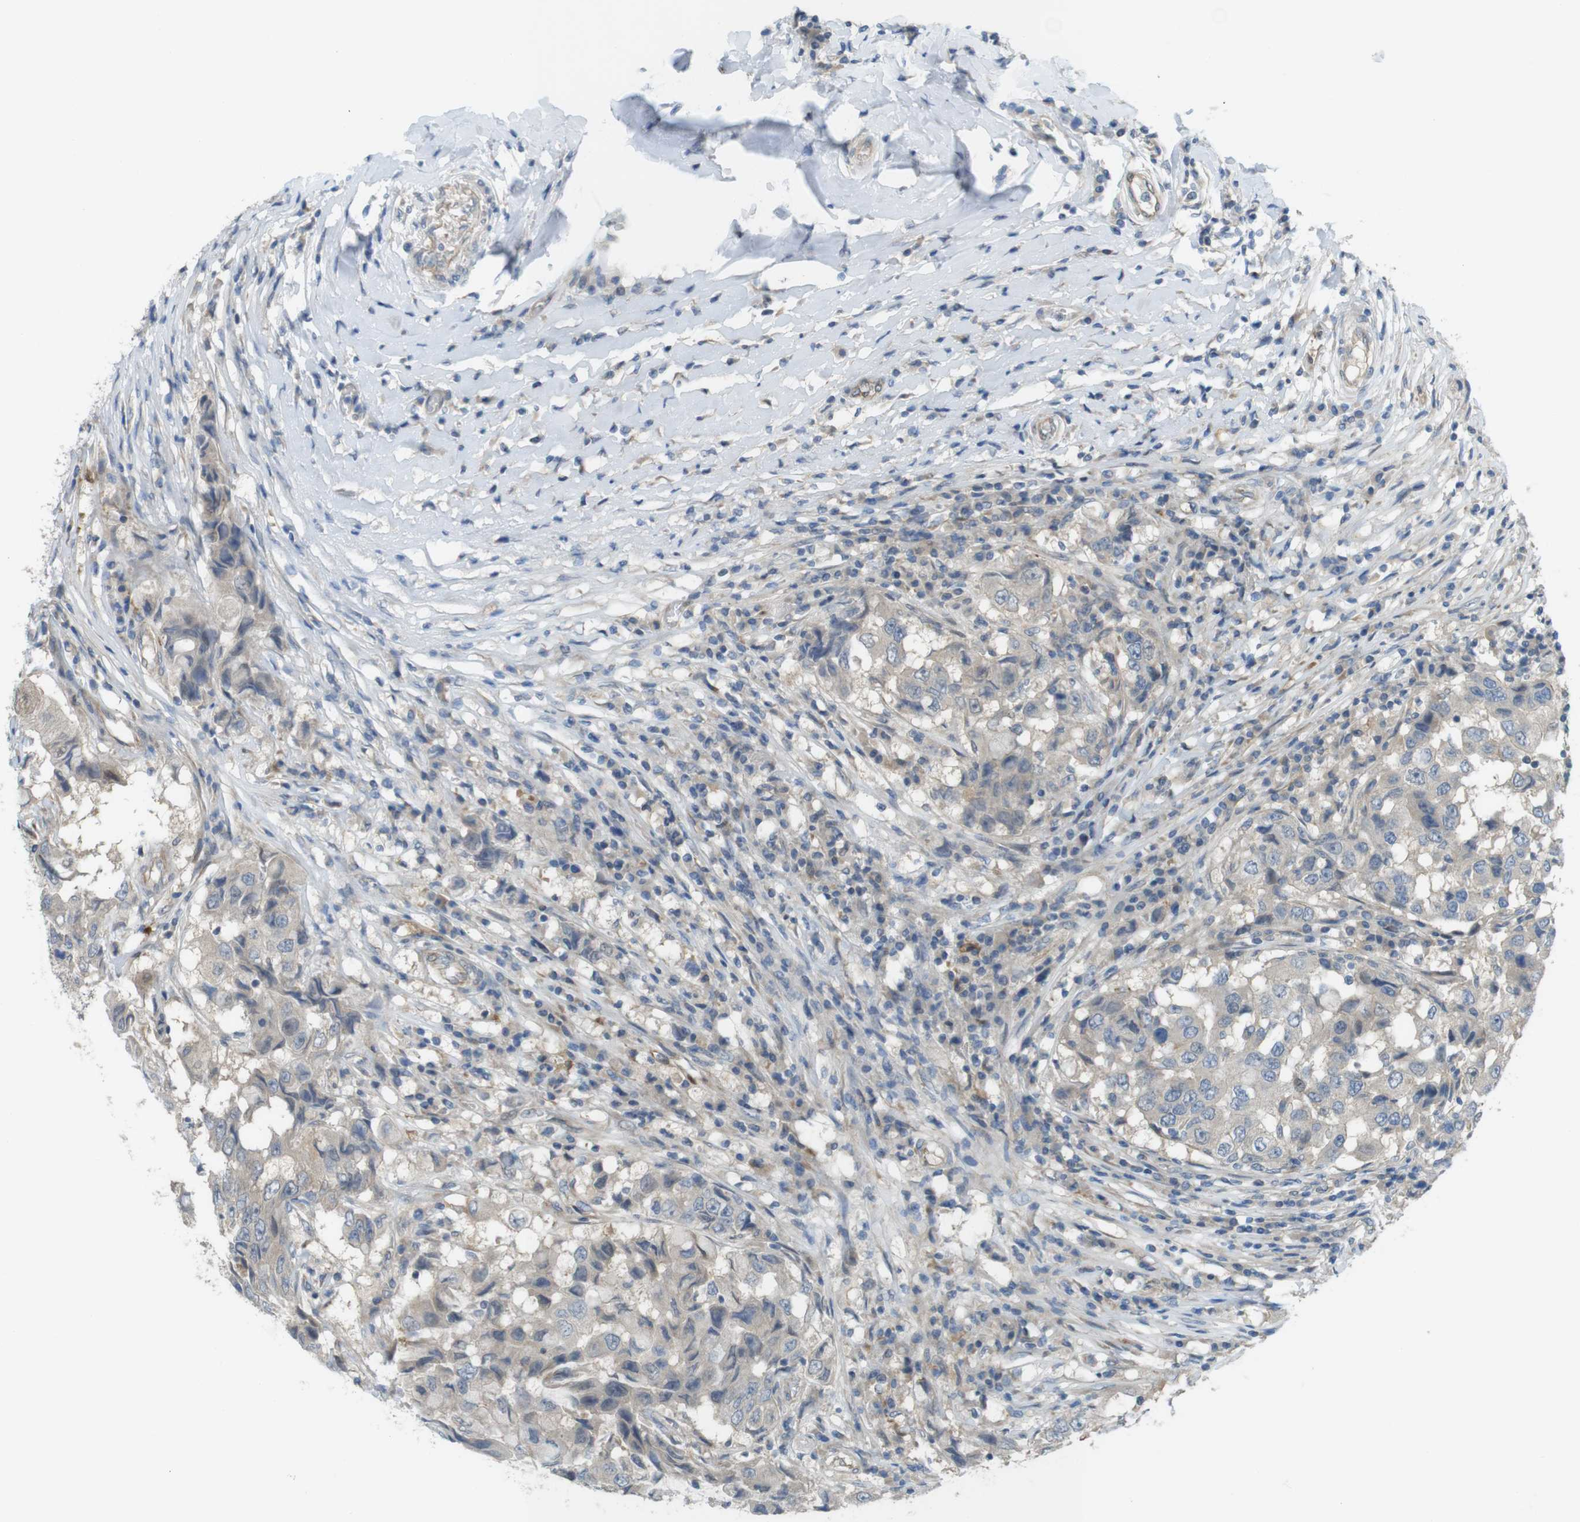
{"staining": {"intensity": "negative", "quantity": "none", "location": "none"}, "tissue": "breast cancer", "cell_type": "Tumor cells", "image_type": "cancer", "snomed": [{"axis": "morphology", "description": "Duct carcinoma"}, {"axis": "topography", "description": "Breast"}], "caption": "This is a histopathology image of IHC staining of breast infiltrating ductal carcinoma, which shows no expression in tumor cells. The staining is performed using DAB (3,3'-diaminobenzidine) brown chromogen with nuclei counter-stained in using hematoxylin.", "gene": "ABHD15", "patient": {"sex": "female", "age": 27}}